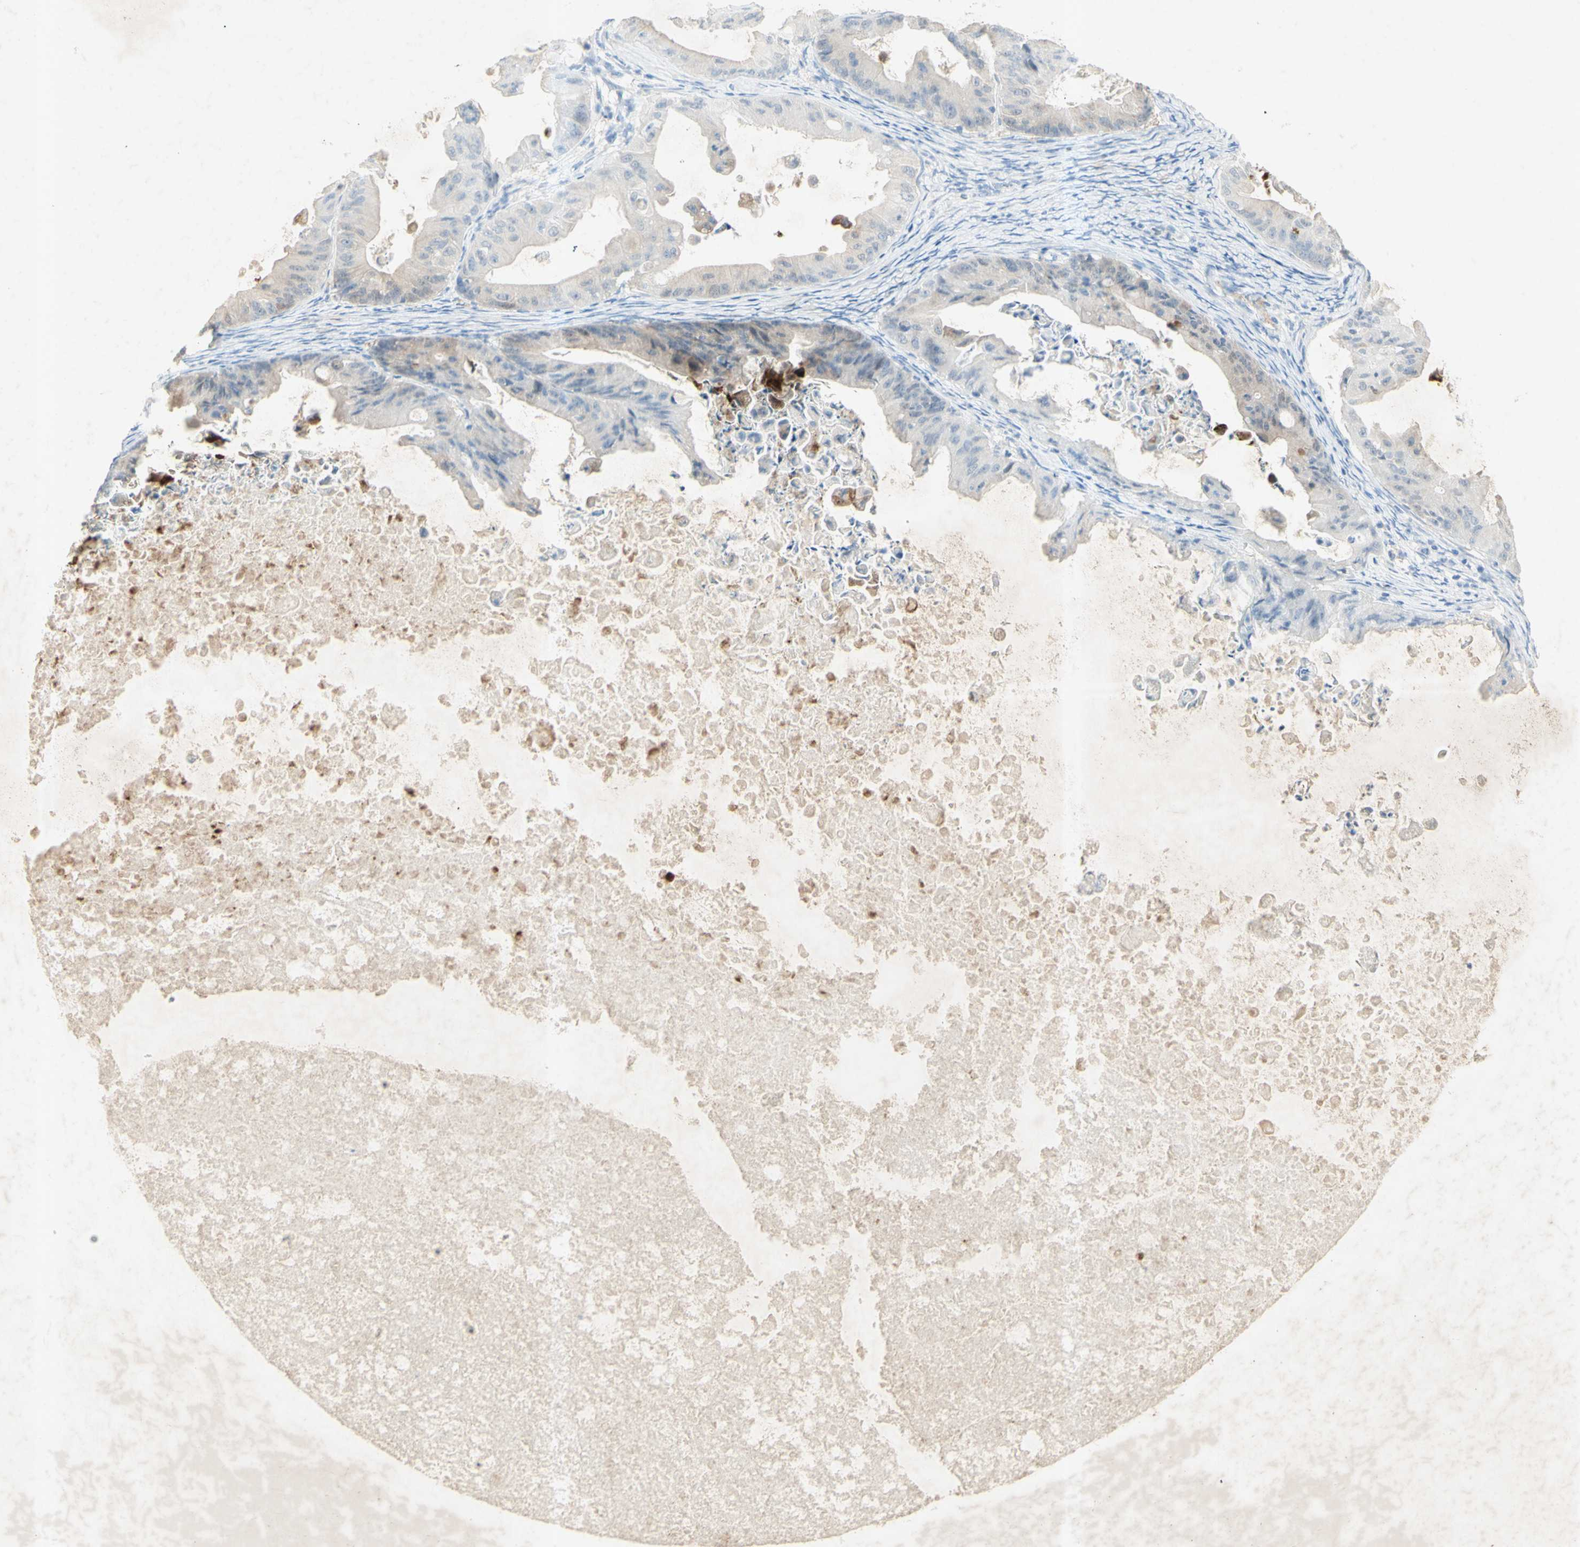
{"staining": {"intensity": "weak", "quantity": ">75%", "location": "cytoplasmic/membranous"}, "tissue": "ovarian cancer", "cell_type": "Tumor cells", "image_type": "cancer", "snomed": [{"axis": "morphology", "description": "Cystadenocarcinoma, mucinous, NOS"}, {"axis": "topography", "description": "Ovary"}], "caption": "An image of ovarian cancer (mucinous cystadenocarcinoma) stained for a protein reveals weak cytoplasmic/membranous brown staining in tumor cells.", "gene": "GDF15", "patient": {"sex": "female", "age": 37}}